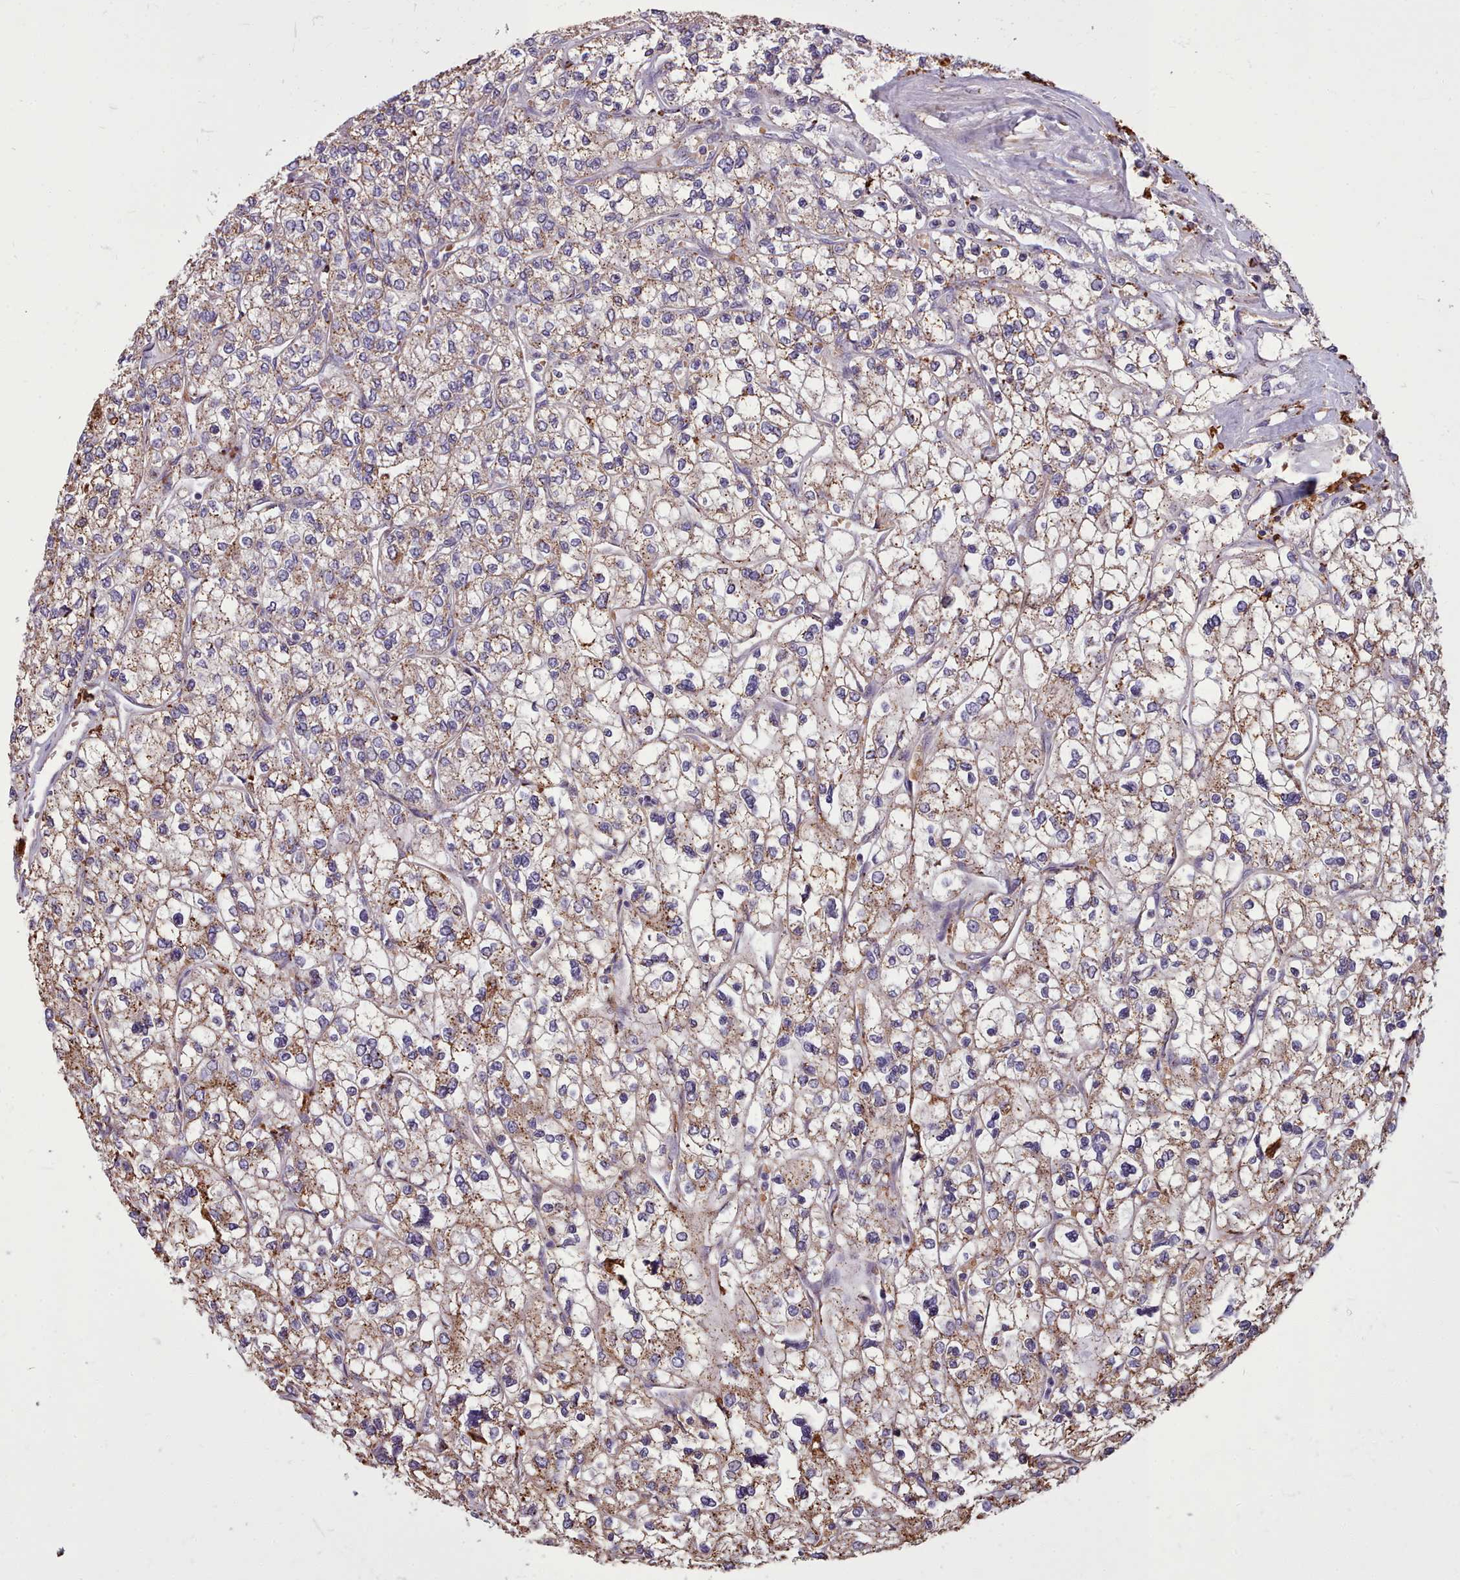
{"staining": {"intensity": "moderate", "quantity": "25%-75%", "location": "cytoplasmic/membranous"}, "tissue": "renal cancer", "cell_type": "Tumor cells", "image_type": "cancer", "snomed": [{"axis": "morphology", "description": "Adenocarcinoma, NOS"}, {"axis": "topography", "description": "Kidney"}], "caption": "The immunohistochemical stain highlights moderate cytoplasmic/membranous expression in tumor cells of renal adenocarcinoma tissue.", "gene": "PACSIN3", "patient": {"sex": "male", "age": 80}}